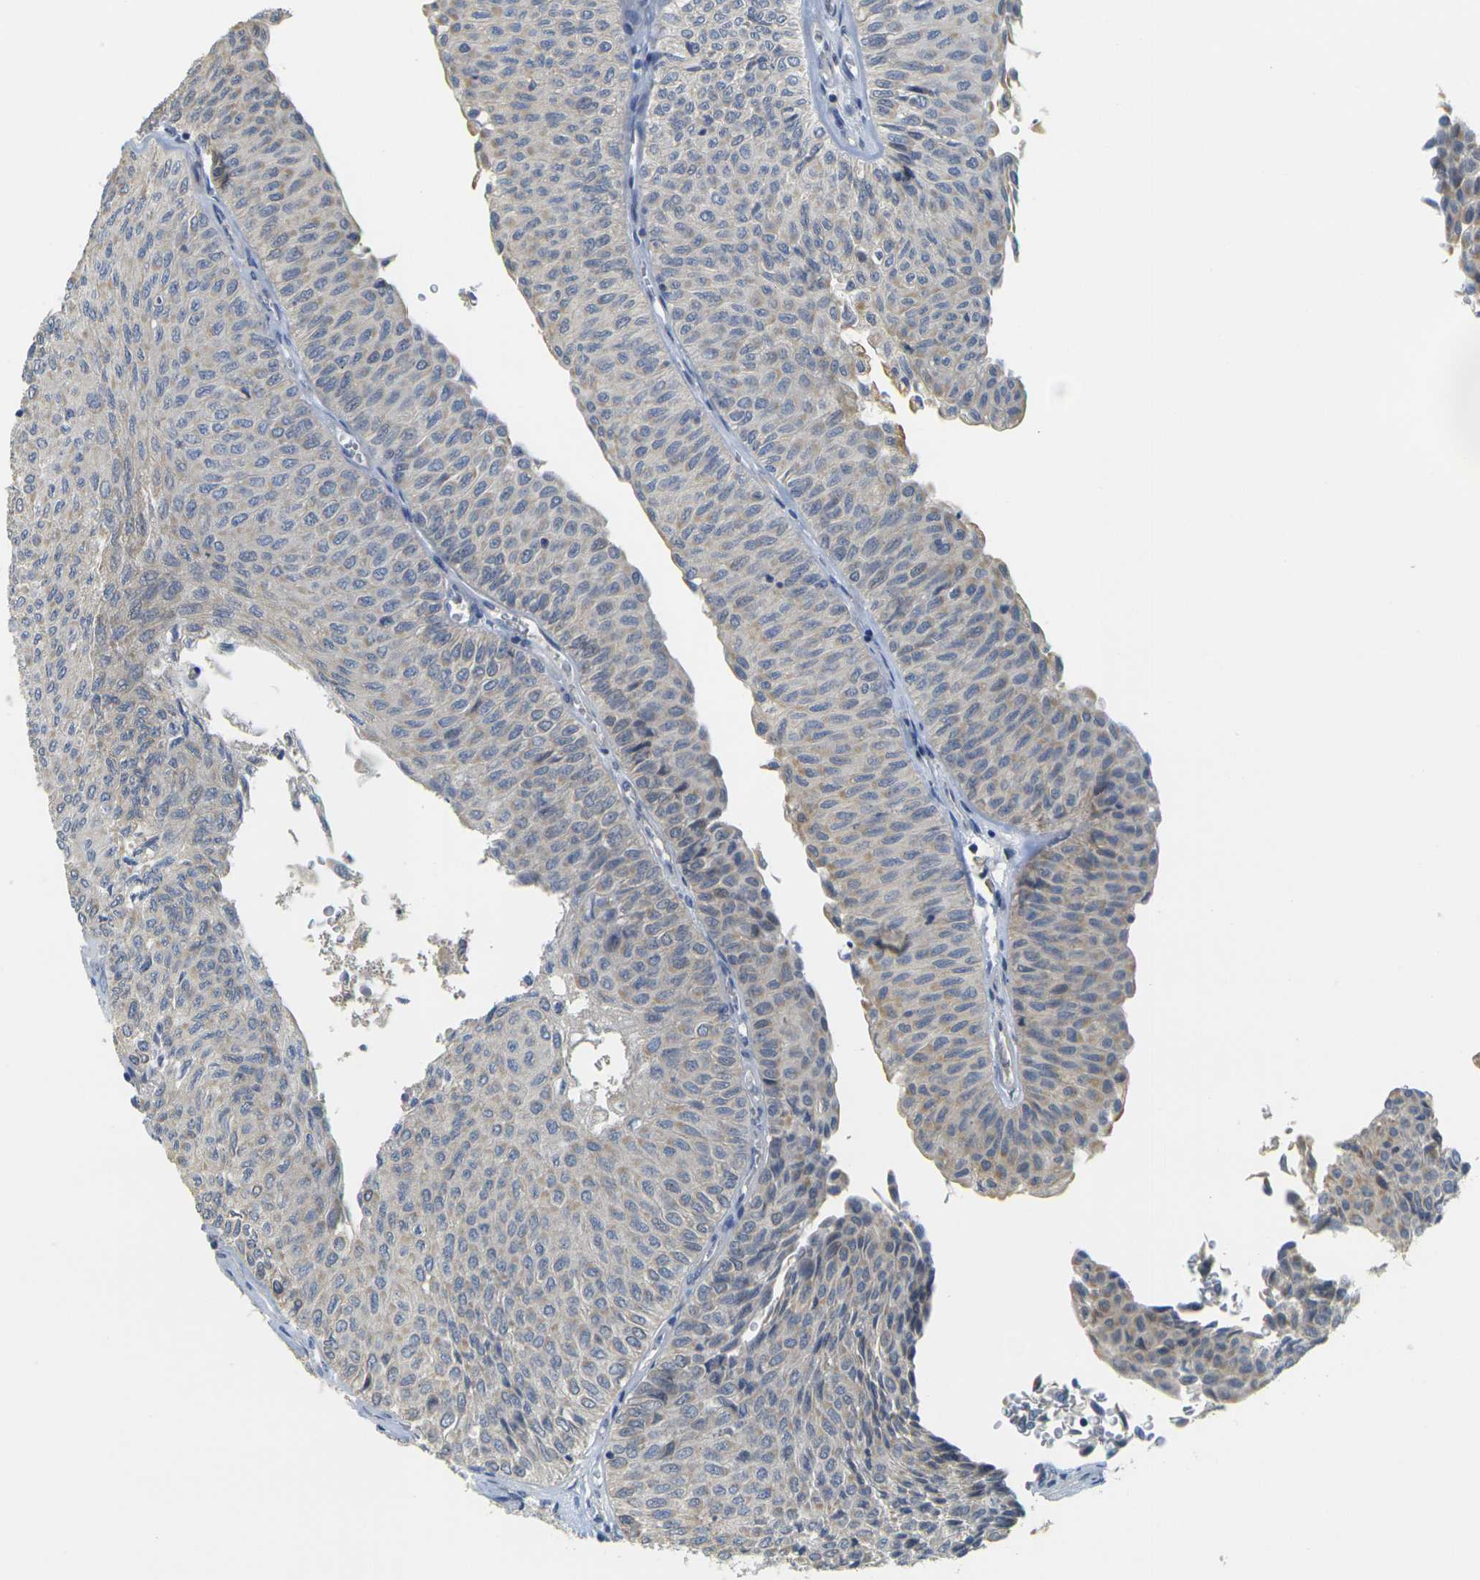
{"staining": {"intensity": "negative", "quantity": "none", "location": "none"}, "tissue": "urothelial cancer", "cell_type": "Tumor cells", "image_type": "cancer", "snomed": [{"axis": "morphology", "description": "Urothelial carcinoma, Low grade"}, {"axis": "topography", "description": "Urinary bladder"}], "caption": "A high-resolution photomicrograph shows immunohistochemistry staining of urothelial cancer, which demonstrates no significant expression in tumor cells. Nuclei are stained in blue.", "gene": "GDAP1", "patient": {"sex": "male", "age": 78}}